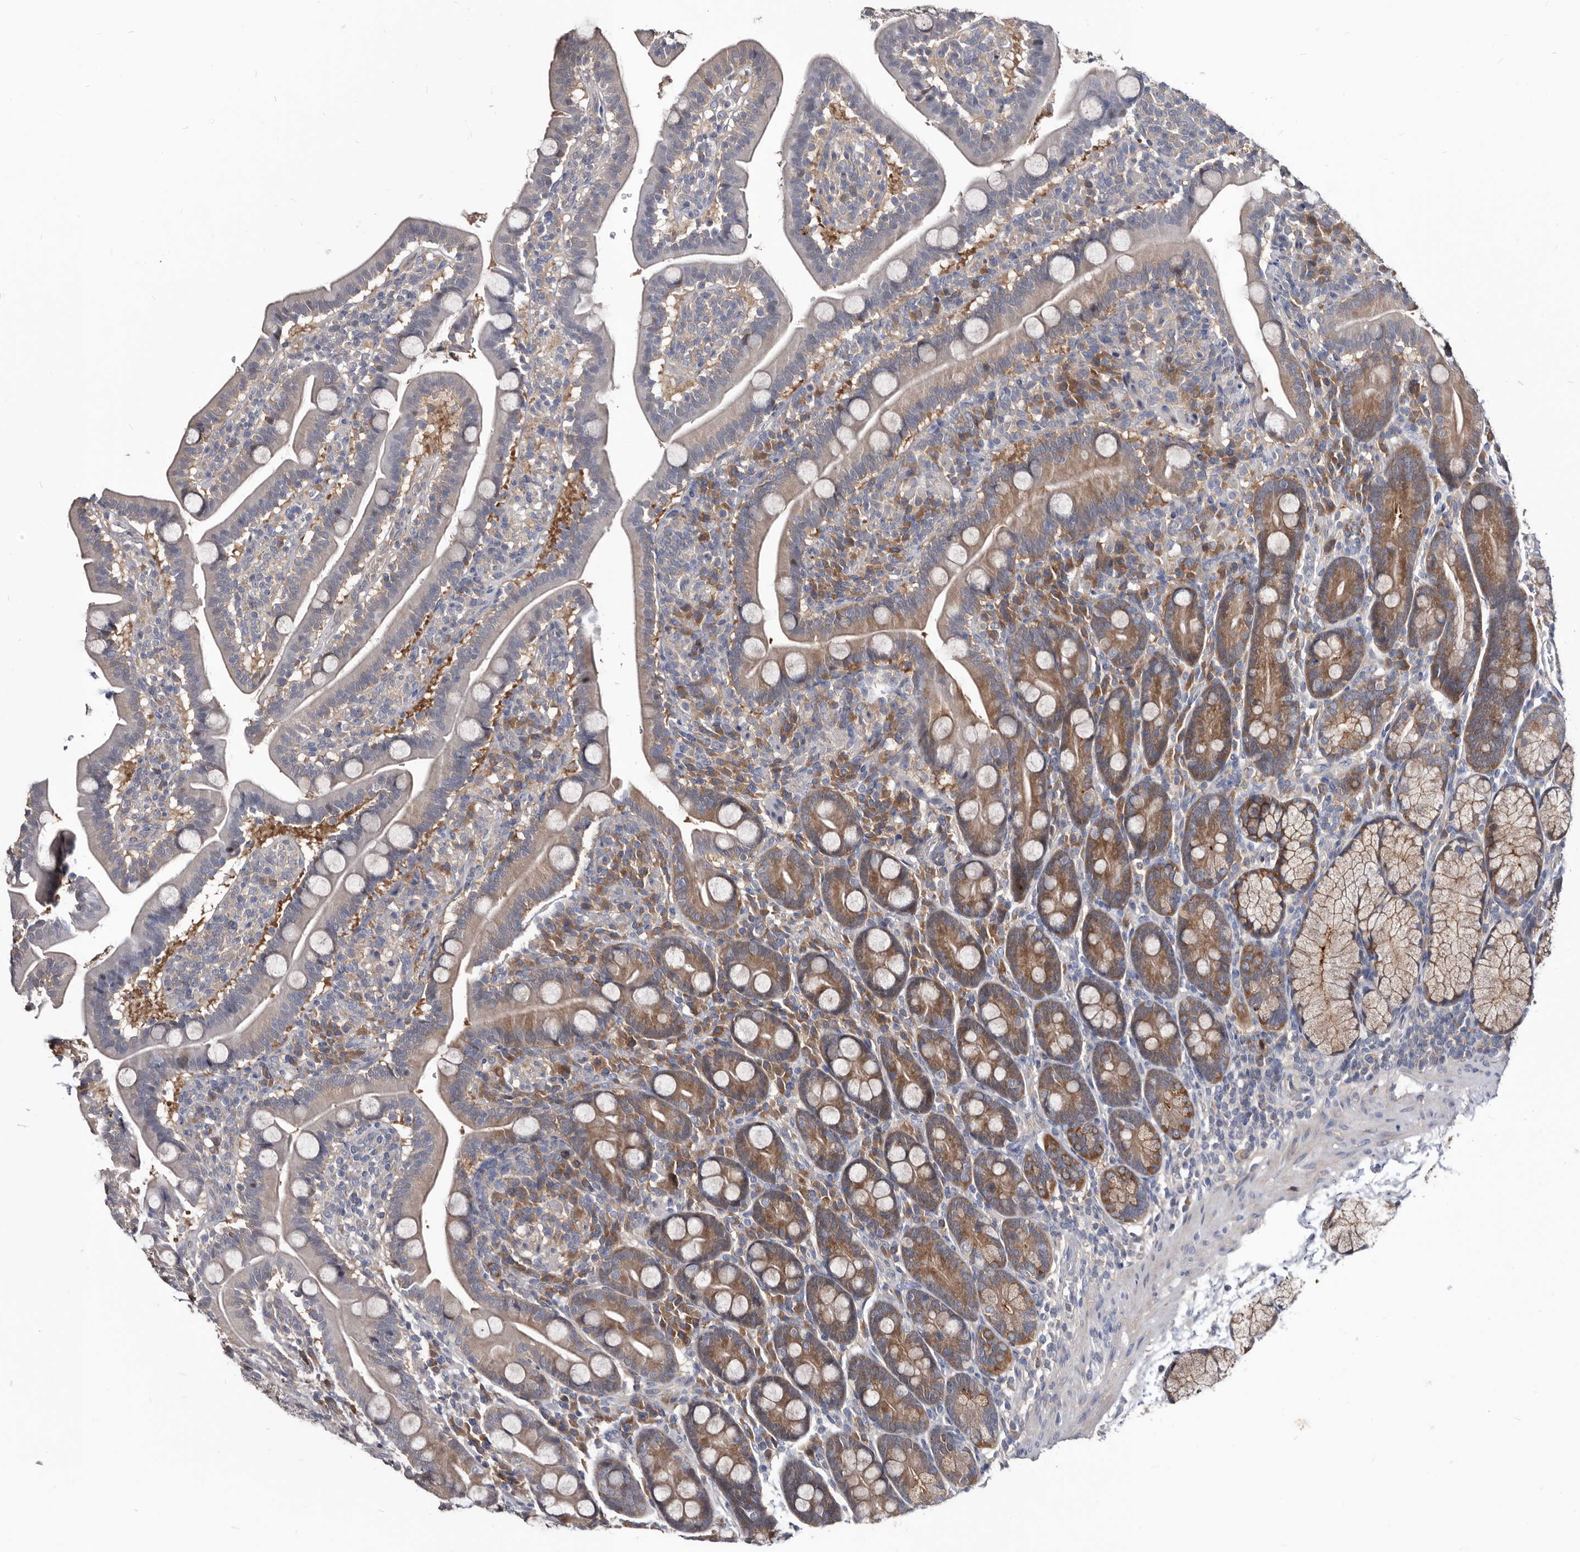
{"staining": {"intensity": "moderate", "quantity": "25%-75%", "location": "cytoplasmic/membranous"}, "tissue": "duodenum", "cell_type": "Glandular cells", "image_type": "normal", "snomed": [{"axis": "morphology", "description": "Normal tissue, NOS"}, {"axis": "topography", "description": "Duodenum"}], "caption": "A high-resolution photomicrograph shows IHC staining of benign duodenum, which exhibits moderate cytoplasmic/membranous expression in approximately 25%-75% of glandular cells.", "gene": "ABCF2", "patient": {"sex": "male", "age": 35}}